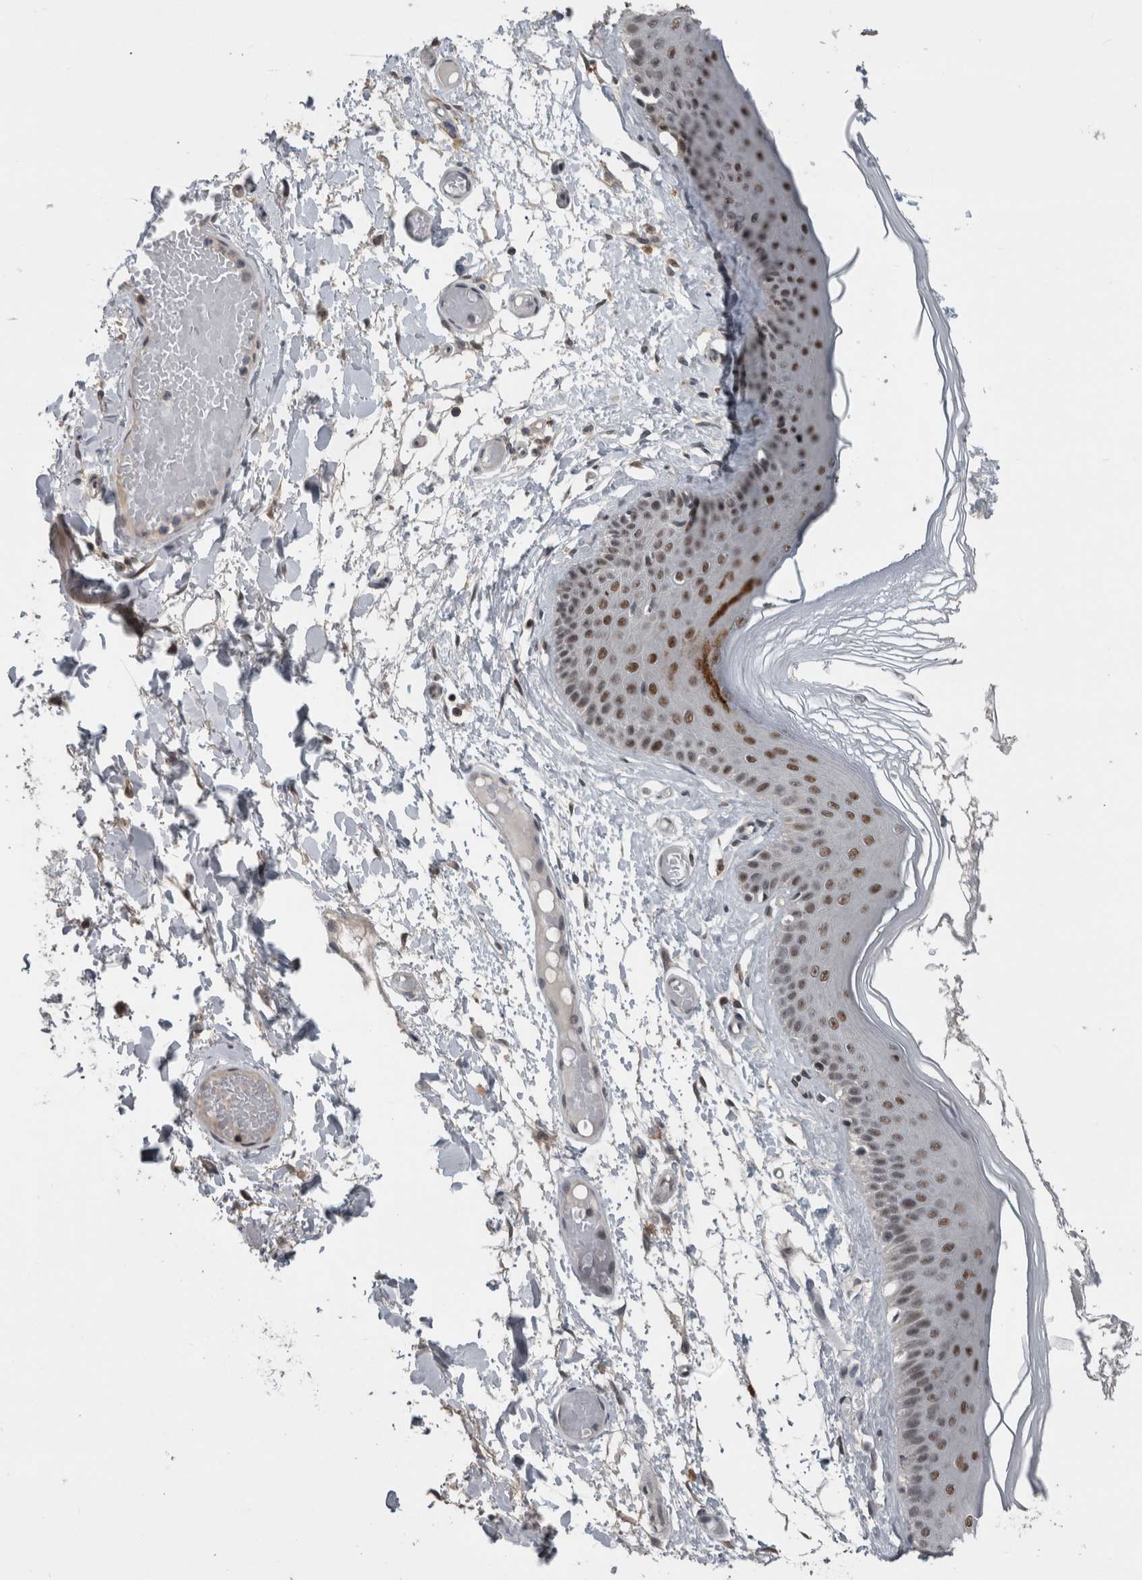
{"staining": {"intensity": "moderate", "quantity": "25%-75%", "location": "nuclear"}, "tissue": "skin", "cell_type": "Epidermal cells", "image_type": "normal", "snomed": [{"axis": "morphology", "description": "Normal tissue, NOS"}, {"axis": "topography", "description": "Vulva"}], "caption": "There is medium levels of moderate nuclear staining in epidermal cells of normal skin, as demonstrated by immunohistochemical staining (brown color).", "gene": "ZBTB21", "patient": {"sex": "female", "age": 73}}